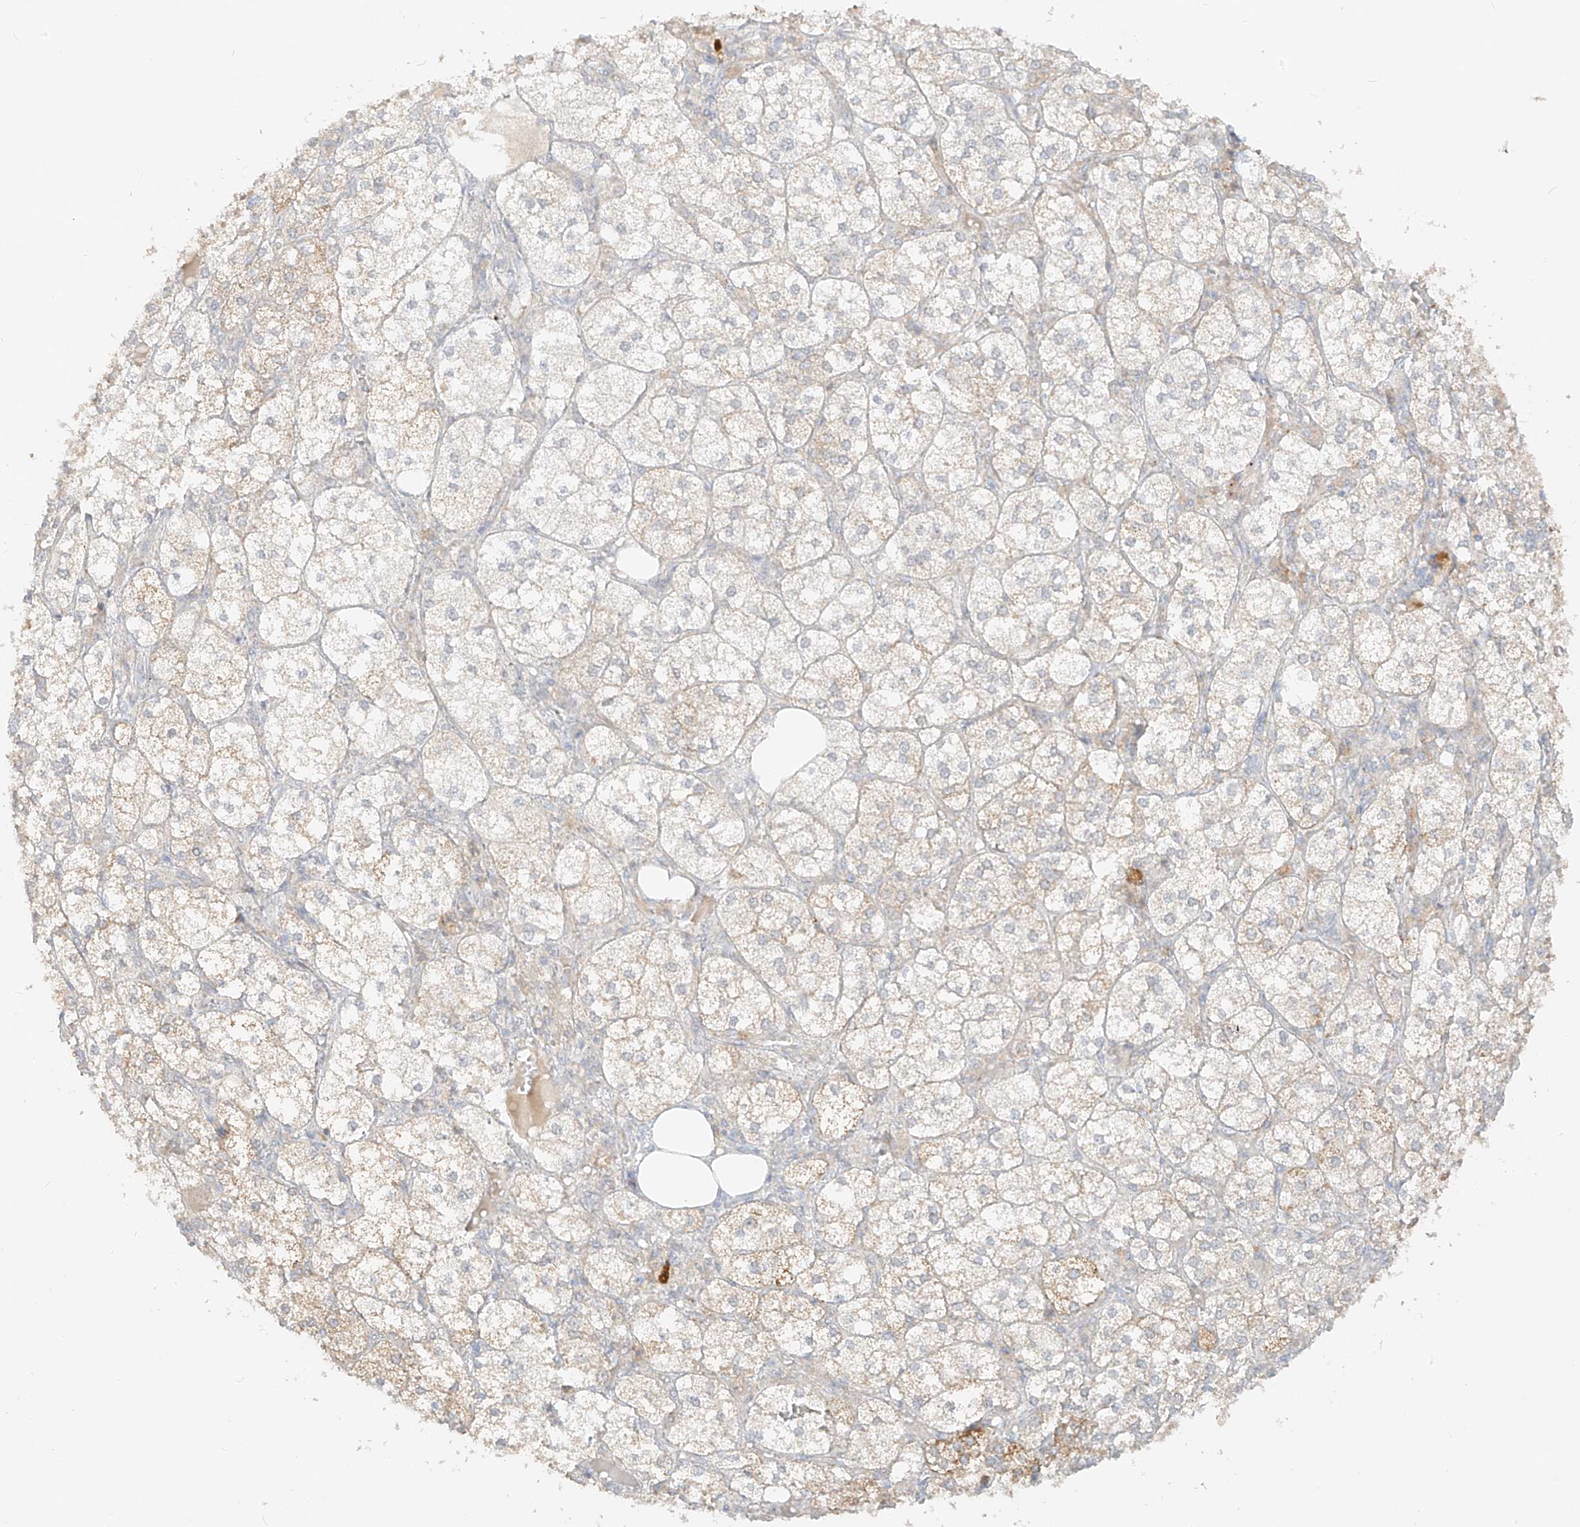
{"staining": {"intensity": "moderate", "quantity": "25%-75%", "location": "cytoplasmic/membranous"}, "tissue": "adrenal gland", "cell_type": "Glandular cells", "image_type": "normal", "snomed": [{"axis": "morphology", "description": "Normal tissue, NOS"}, {"axis": "topography", "description": "Adrenal gland"}], "caption": "Moderate cytoplasmic/membranous positivity for a protein is seen in approximately 25%-75% of glandular cells of normal adrenal gland using immunohistochemistry (IHC).", "gene": "LIPT1", "patient": {"sex": "female", "age": 61}}